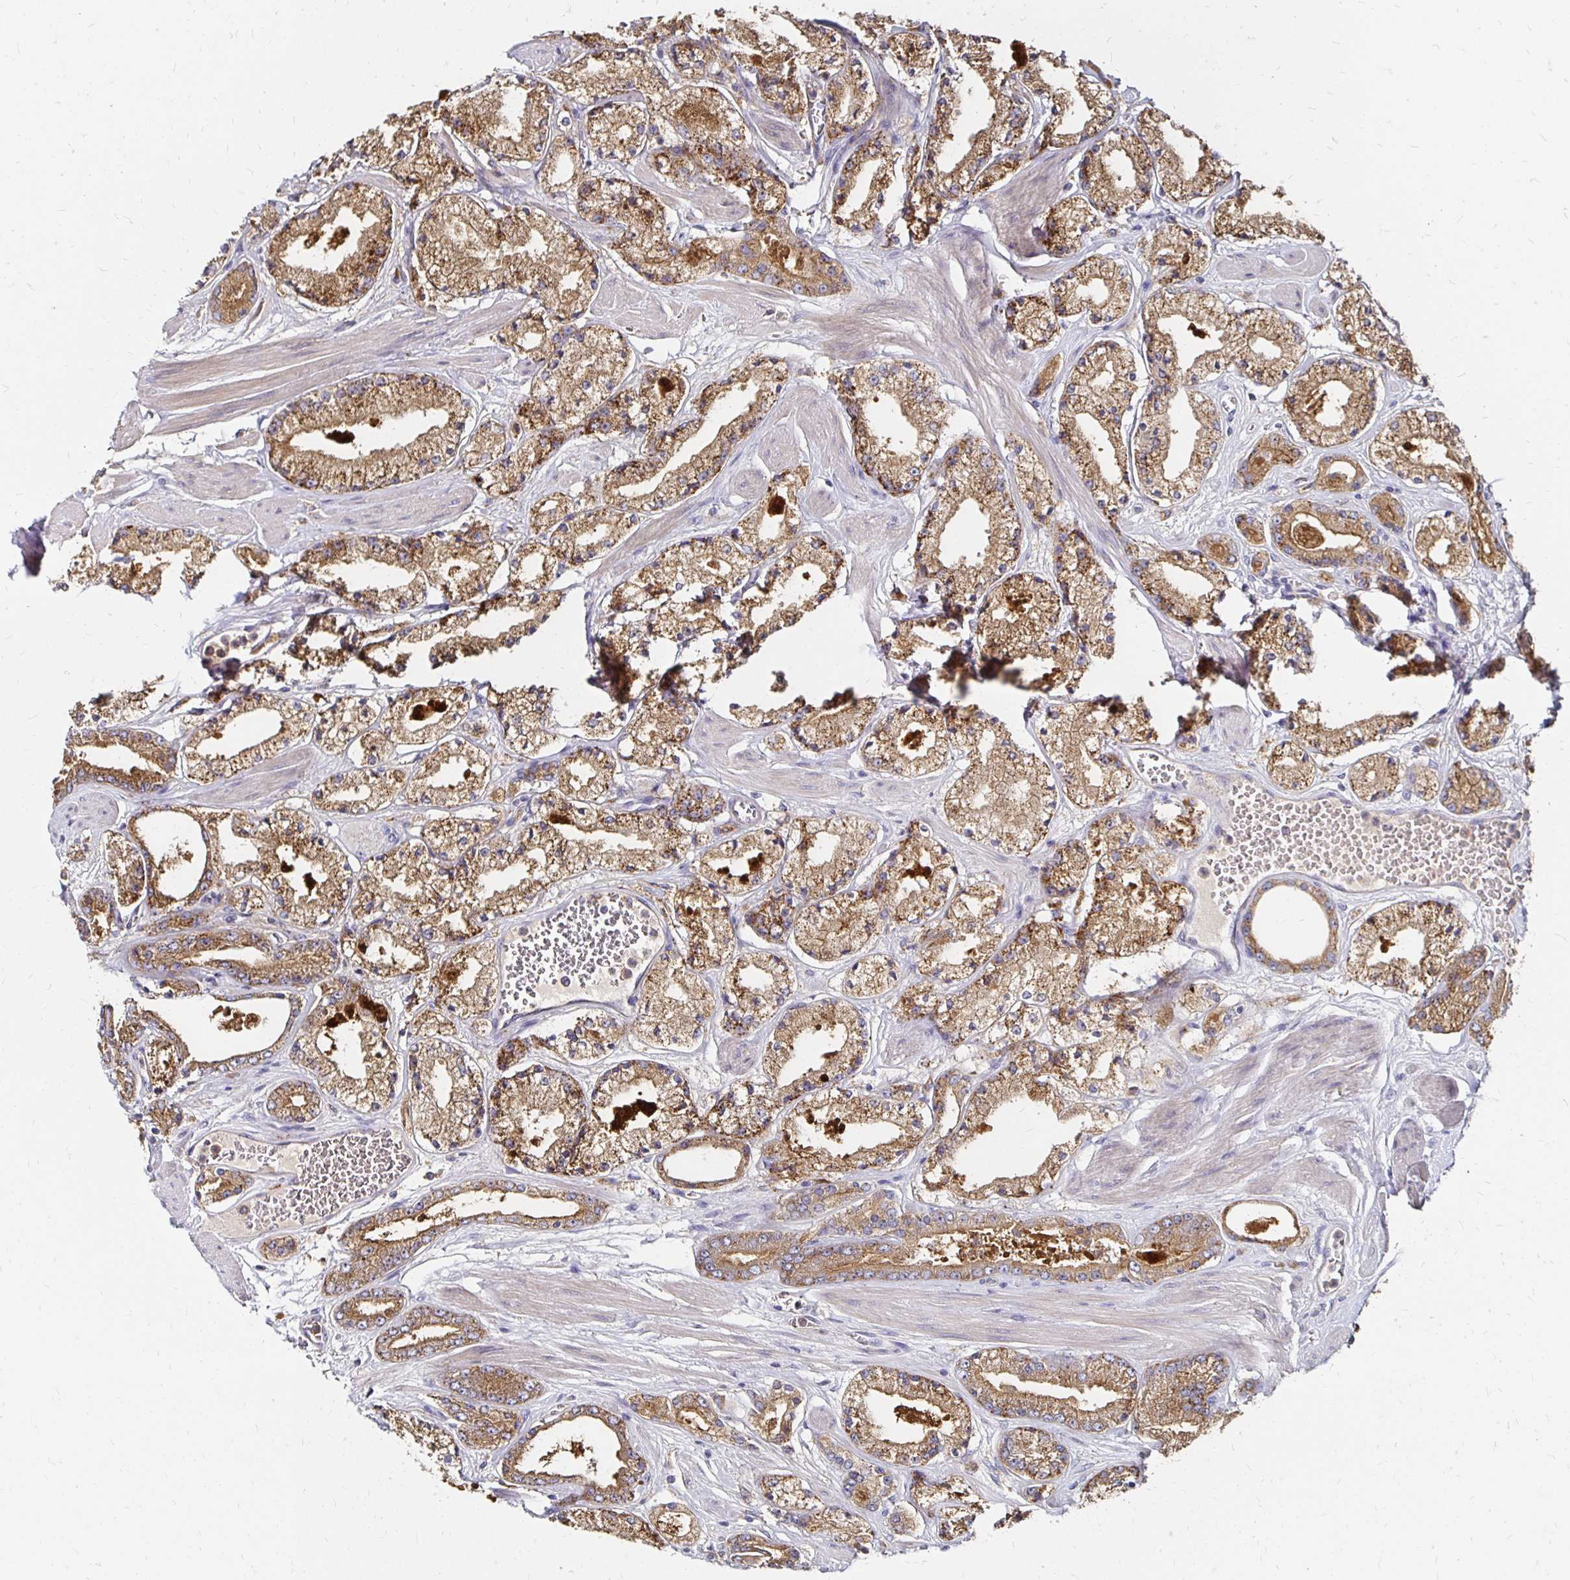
{"staining": {"intensity": "moderate", "quantity": ">75%", "location": "cytoplasmic/membranous"}, "tissue": "prostate cancer", "cell_type": "Tumor cells", "image_type": "cancer", "snomed": [{"axis": "morphology", "description": "Adenocarcinoma, High grade"}, {"axis": "topography", "description": "Prostate"}], "caption": "Protein expression analysis of prostate cancer displays moderate cytoplasmic/membranous positivity in about >75% of tumor cells.", "gene": "NCSTN", "patient": {"sex": "male", "age": 63}}